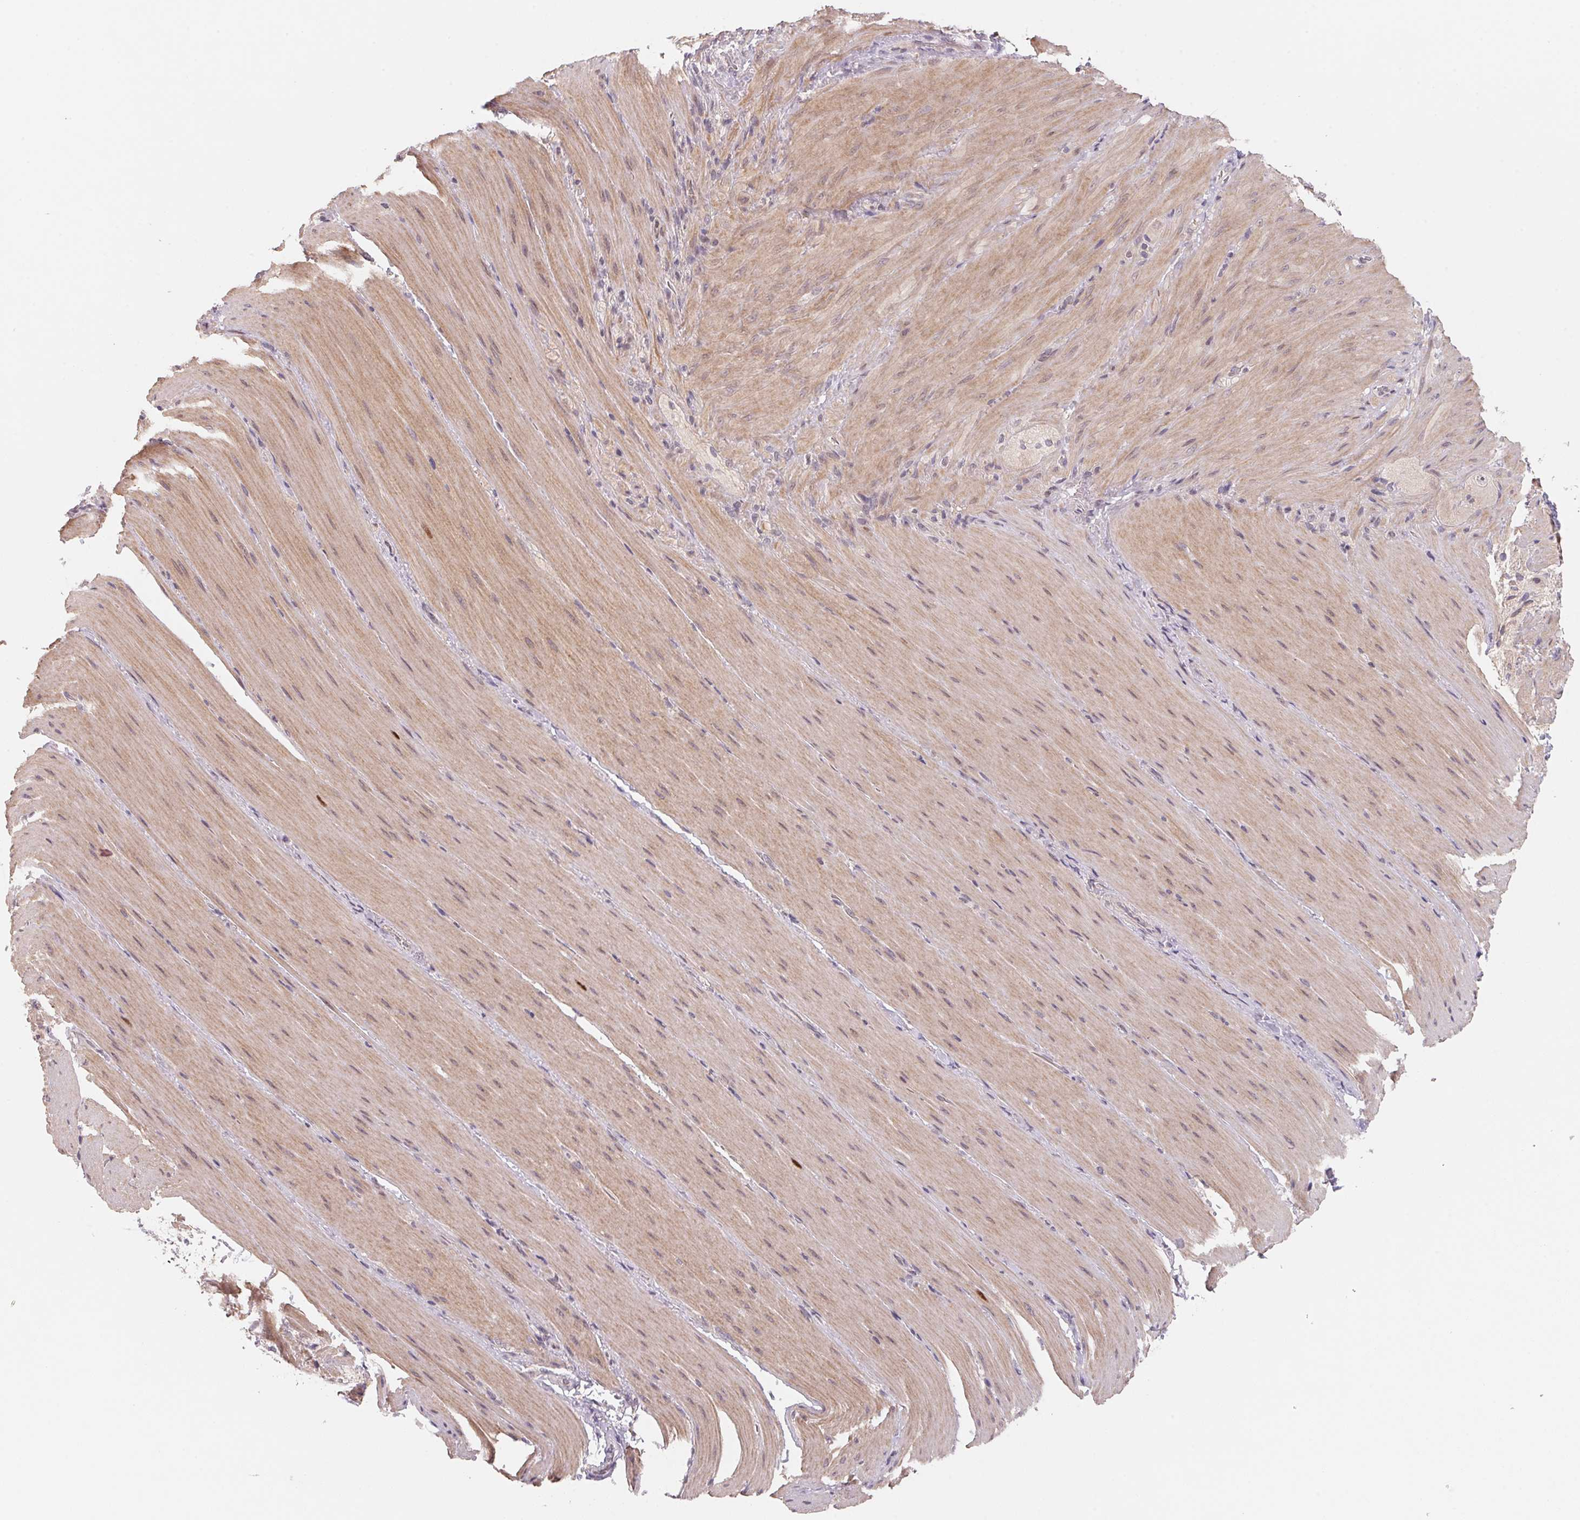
{"staining": {"intensity": "weak", "quantity": "<25%", "location": "cytoplasmic/membranous"}, "tissue": "smooth muscle", "cell_type": "Smooth muscle cells", "image_type": "normal", "snomed": [{"axis": "morphology", "description": "Normal tissue, NOS"}, {"axis": "topography", "description": "Smooth muscle"}, {"axis": "topography", "description": "Colon"}], "caption": "This is an IHC image of unremarkable human smooth muscle. There is no staining in smooth muscle cells.", "gene": "KIFC1", "patient": {"sex": "male", "age": 73}}